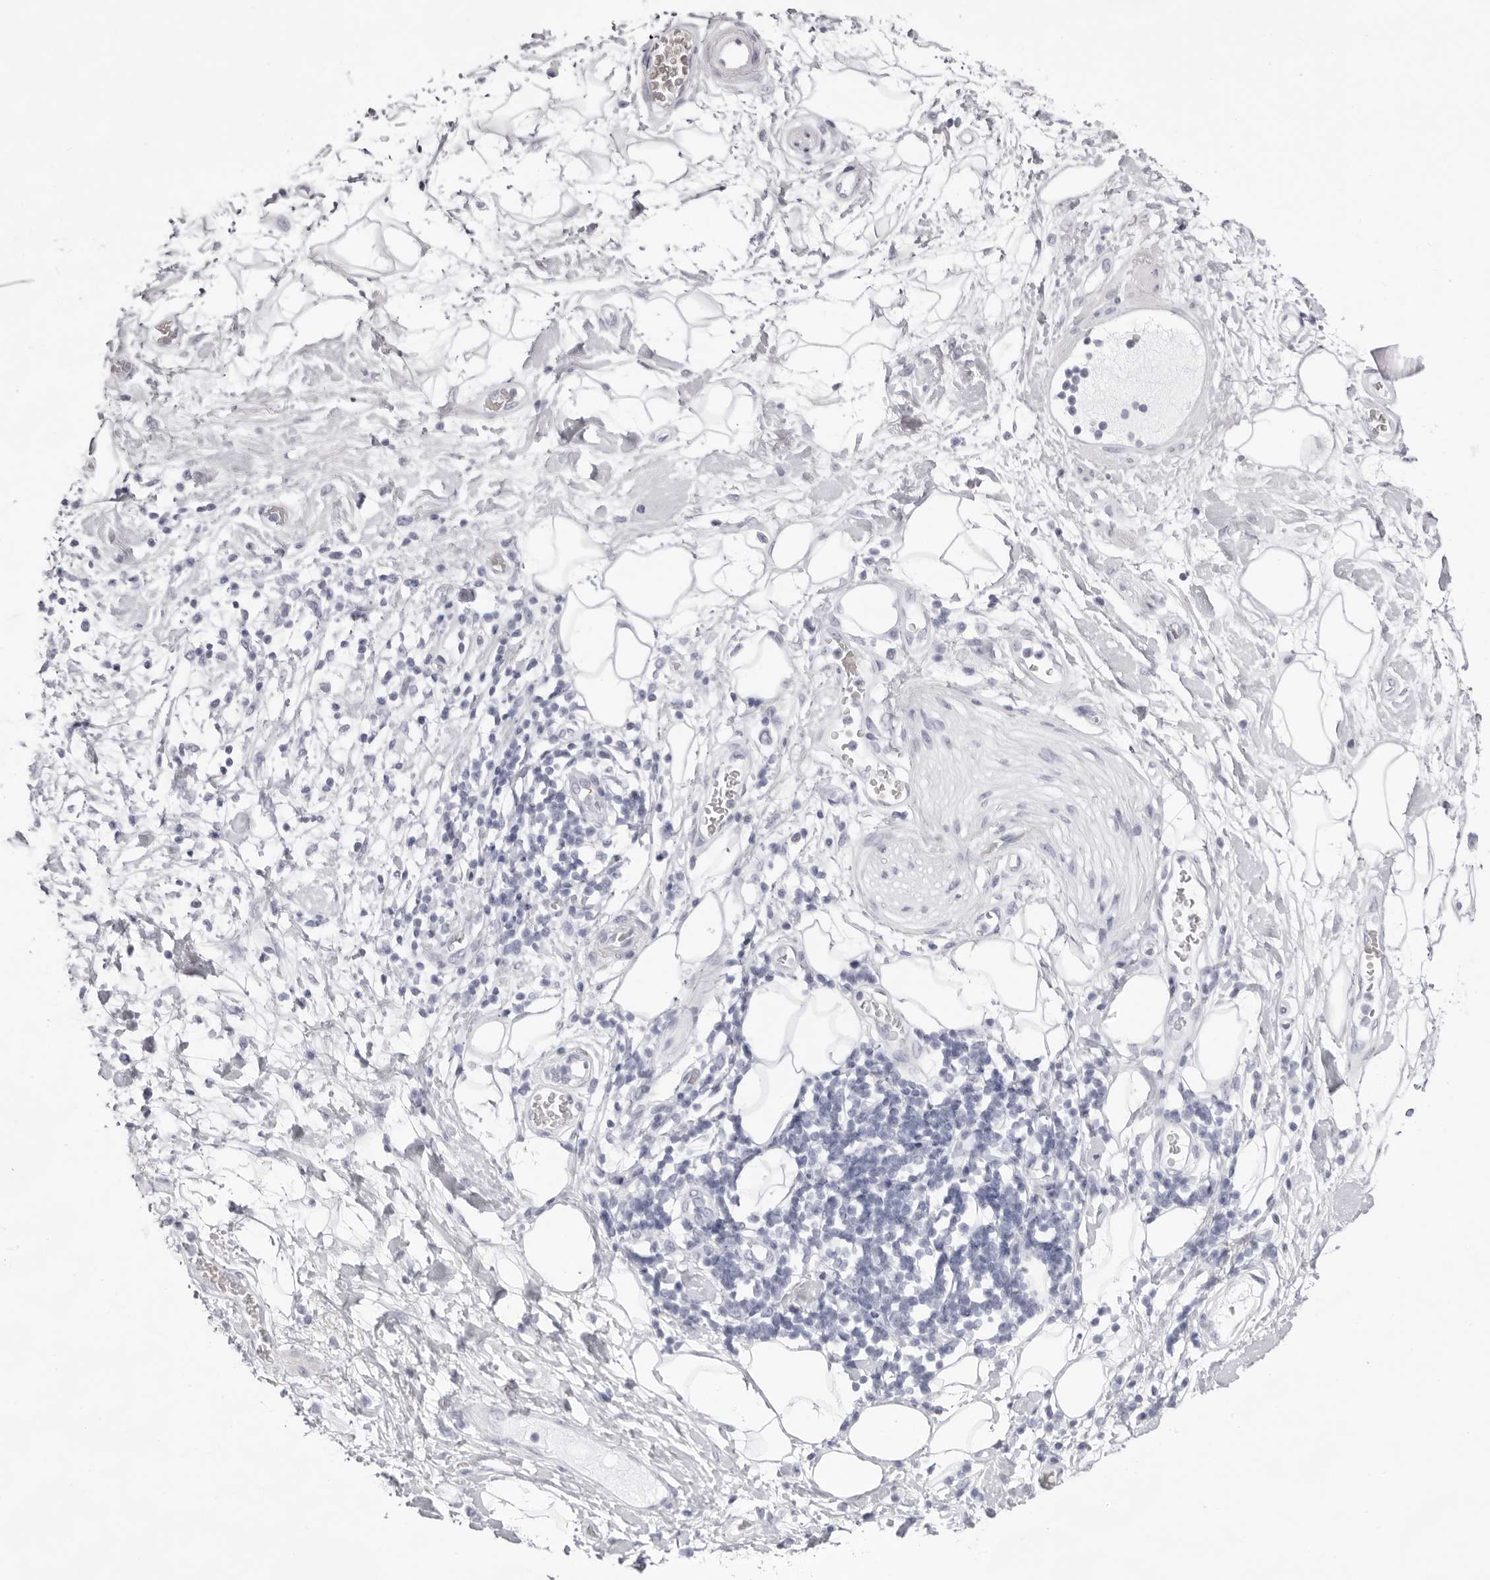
{"staining": {"intensity": "negative", "quantity": "none", "location": "none"}, "tissue": "adipose tissue", "cell_type": "Adipocytes", "image_type": "normal", "snomed": [{"axis": "morphology", "description": "Normal tissue, NOS"}, {"axis": "morphology", "description": "Adenocarcinoma, NOS"}, {"axis": "topography", "description": "Duodenum"}, {"axis": "topography", "description": "Peripheral nerve tissue"}], "caption": "DAB immunohistochemical staining of unremarkable human adipose tissue demonstrates no significant staining in adipocytes. Brightfield microscopy of immunohistochemistry stained with DAB (brown) and hematoxylin (blue), captured at high magnification.", "gene": "SPTA1", "patient": {"sex": "female", "age": 60}}